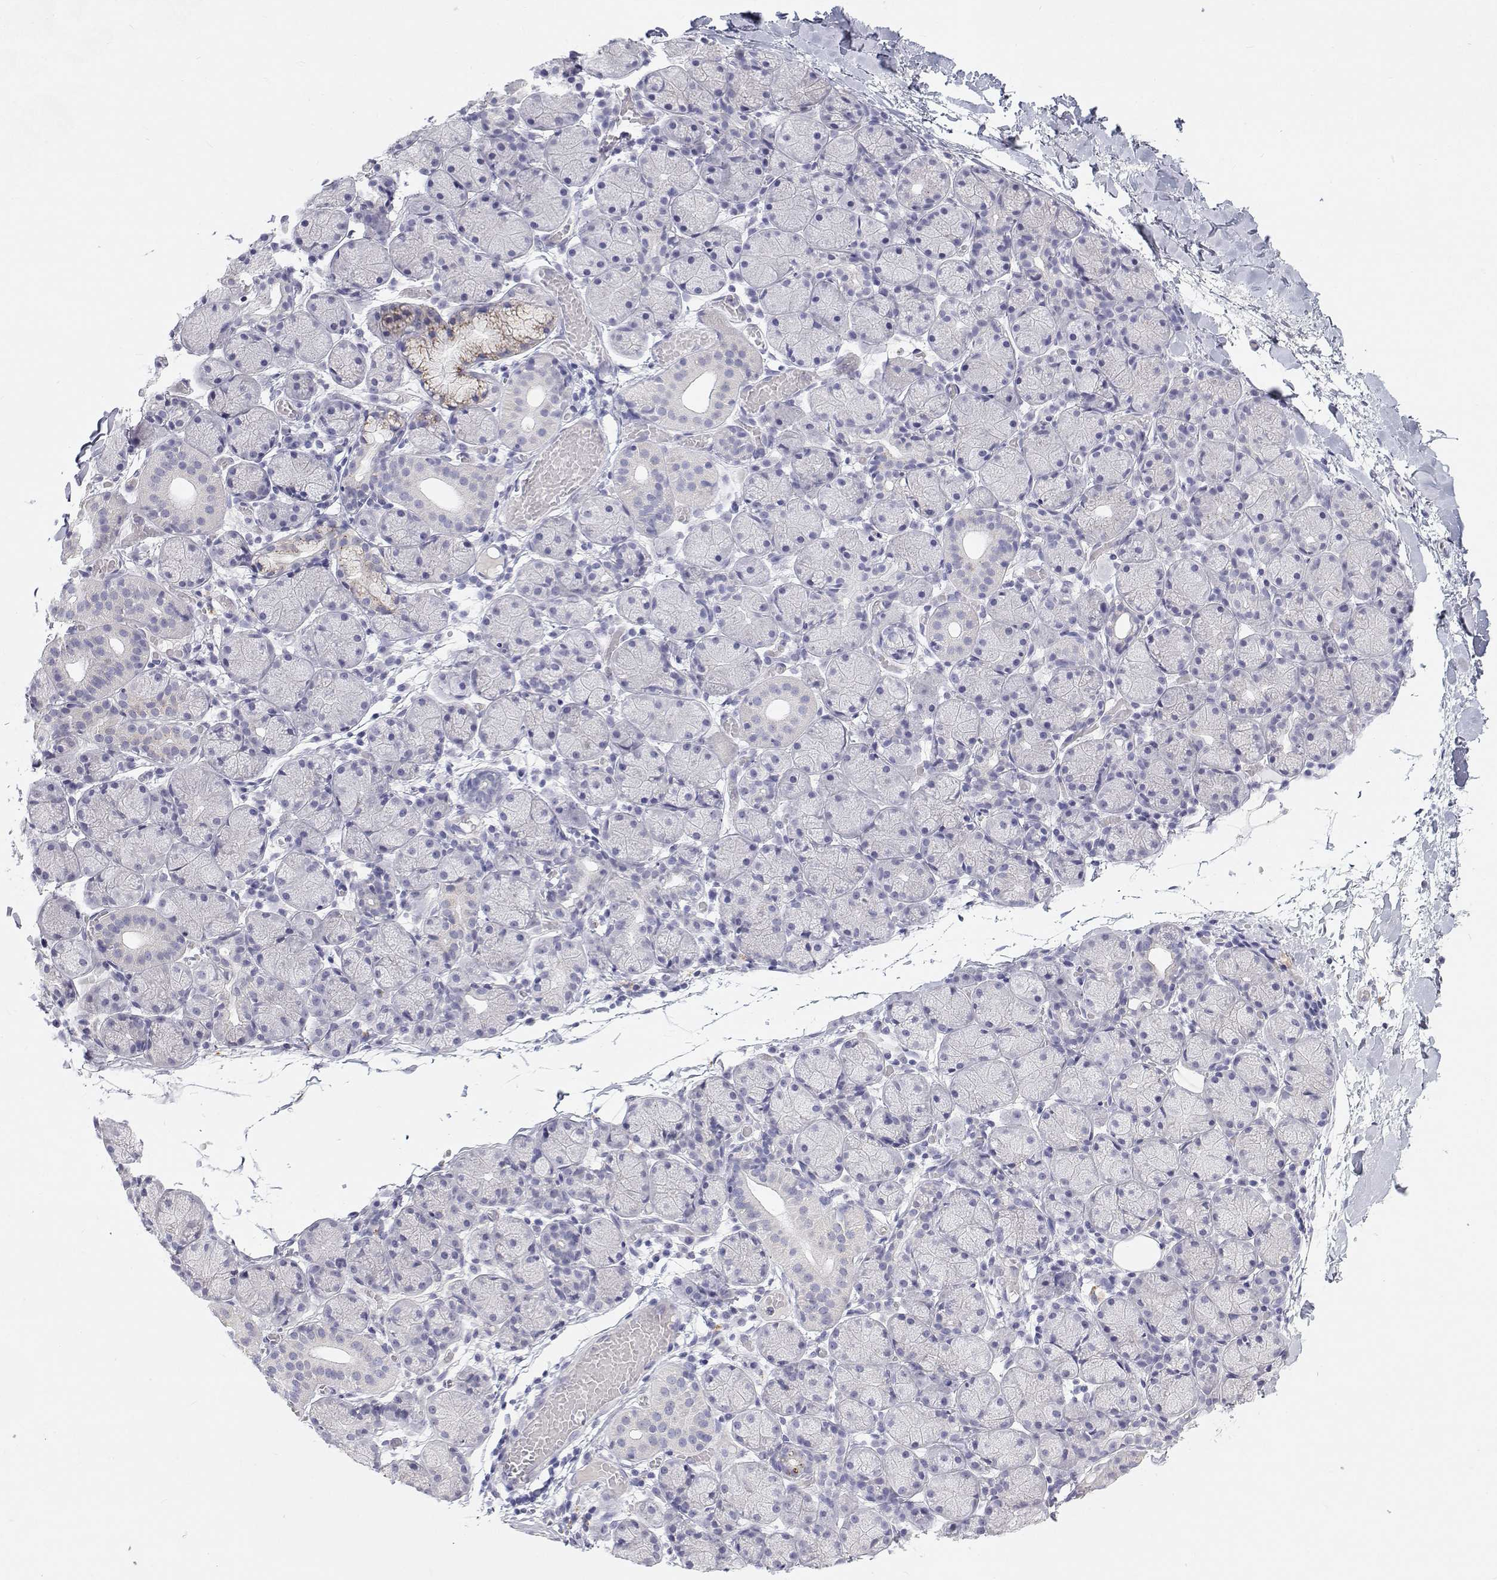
{"staining": {"intensity": "negative", "quantity": "none", "location": "none"}, "tissue": "salivary gland", "cell_type": "Glandular cells", "image_type": "normal", "snomed": [{"axis": "morphology", "description": "Normal tissue, NOS"}, {"axis": "topography", "description": "Salivary gland"}], "caption": "Photomicrograph shows no protein positivity in glandular cells of benign salivary gland. The staining was performed using DAB (3,3'-diaminobenzidine) to visualize the protein expression in brown, while the nuclei were stained in blue with hematoxylin (Magnification: 20x).", "gene": "NCR2", "patient": {"sex": "female", "age": 24}}